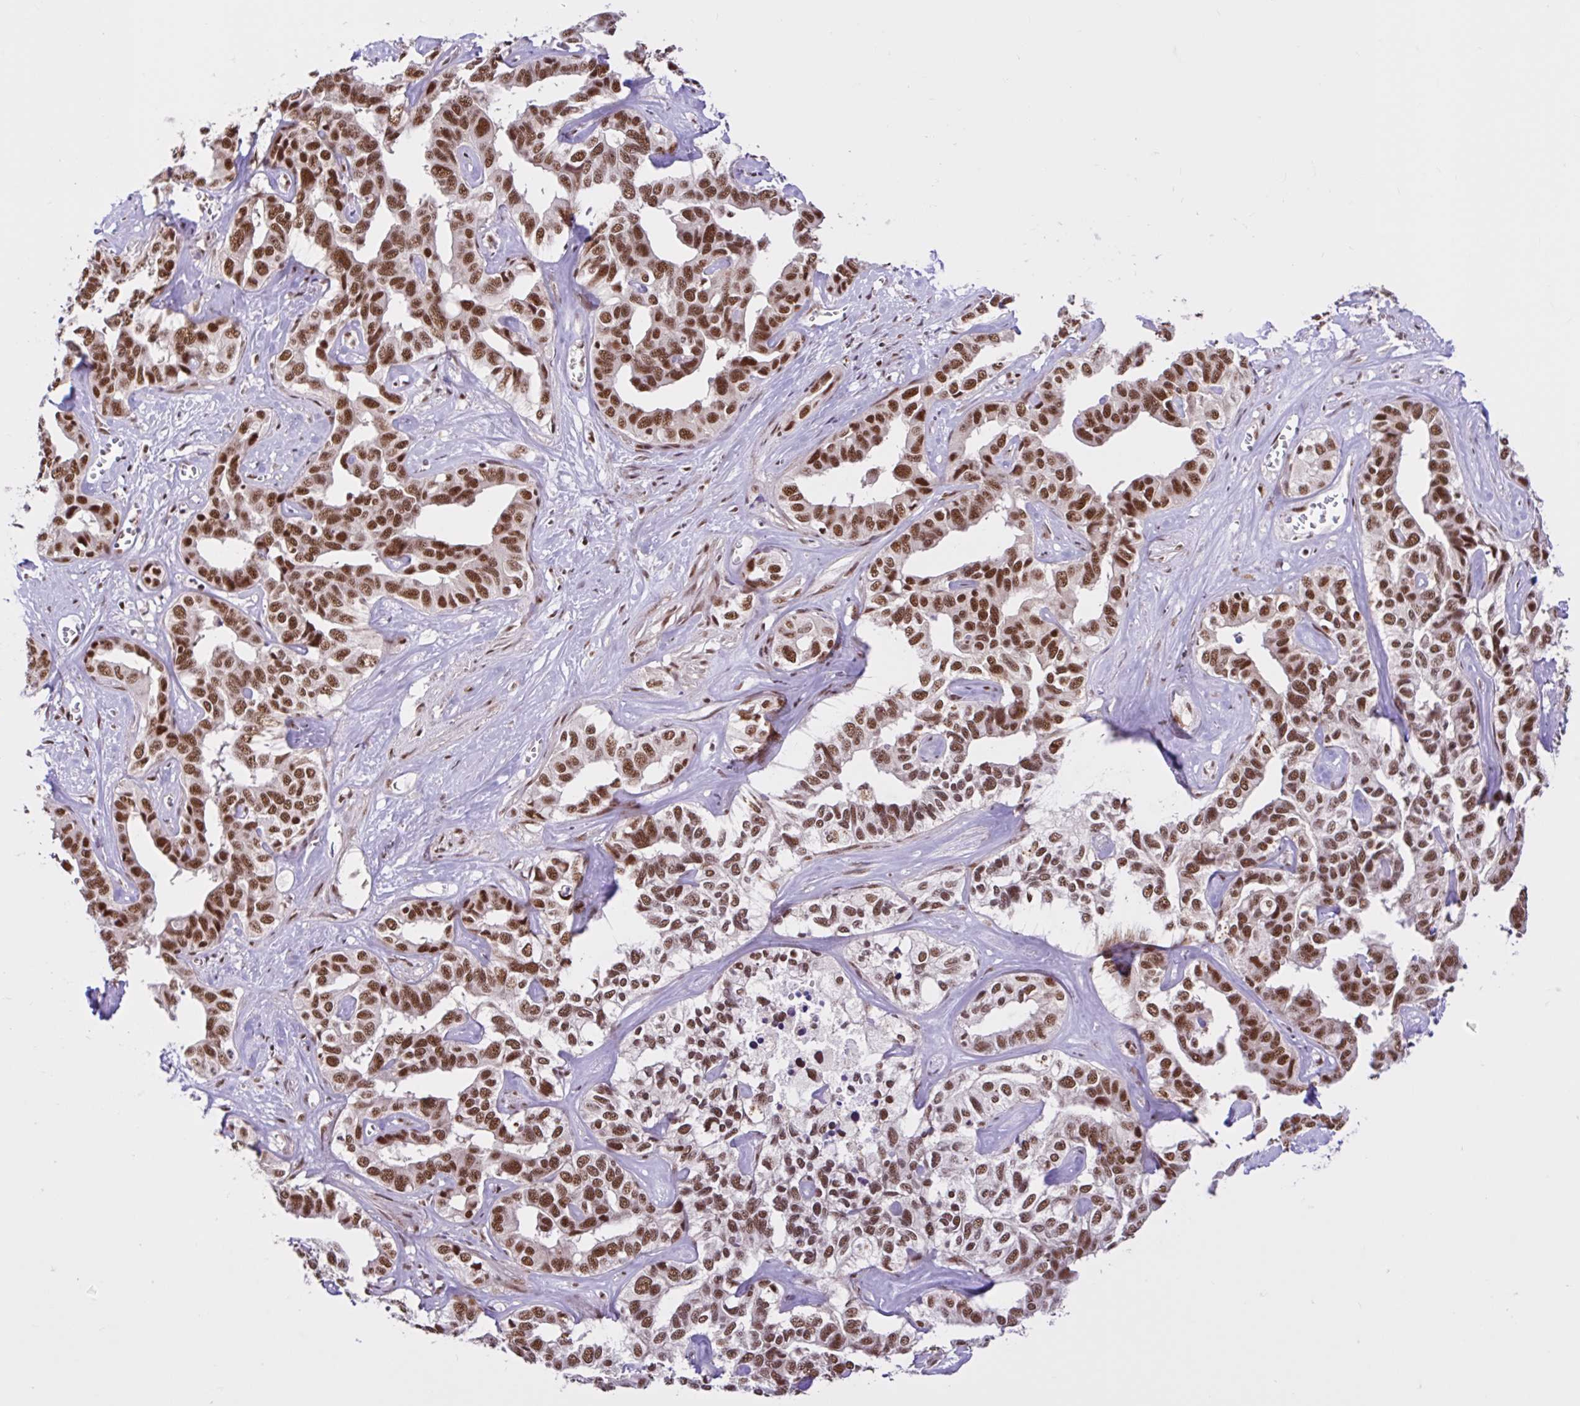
{"staining": {"intensity": "moderate", "quantity": ">75%", "location": "nuclear"}, "tissue": "liver cancer", "cell_type": "Tumor cells", "image_type": "cancer", "snomed": [{"axis": "morphology", "description": "Cholangiocarcinoma"}, {"axis": "topography", "description": "Liver"}], "caption": "A brown stain highlights moderate nuclear positivity of a protein in human liver cancer (cholangiocarcinoma) tumor cells.", "gene": "CCDC12", "patient": {"sex": "male", "age": 59}}